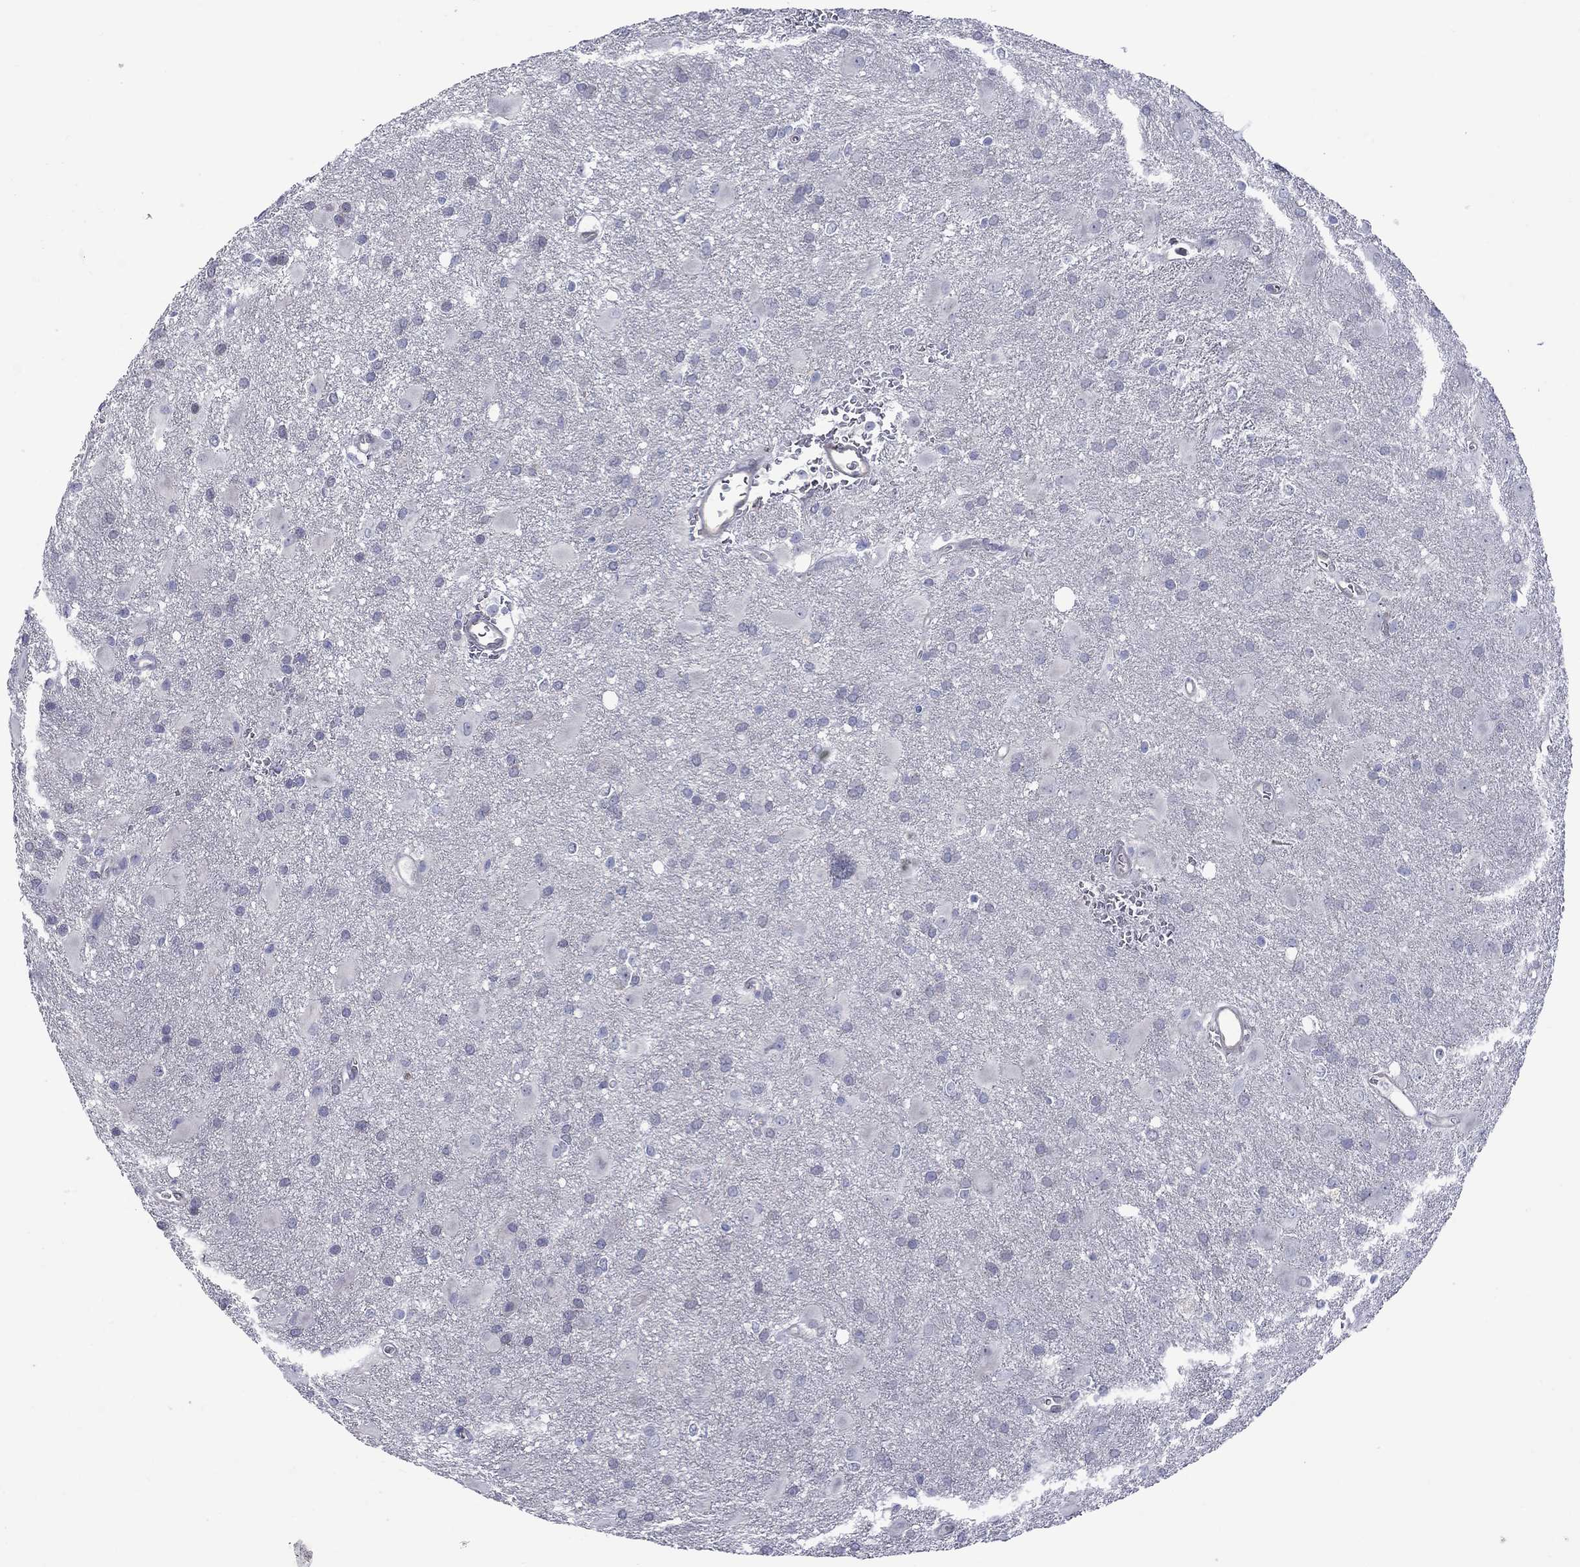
{"staining": {"intensity": "negative", "quantity": "none", "location": "none"}, "tissue": "glioma", "cell_type": "Tumor cells", "image_type": "cancer", "snomed": [{"axis": "morphology", "description": "Glioma, malignant, Low grade"}, {"axis": "topography", "description": "Brain"}], "caption": "There is no significant expression in tumor cells of malignant low-grade glioma.", "gene": "CTNNBIP1", "patient": {"sex": "male", "age": 58}}